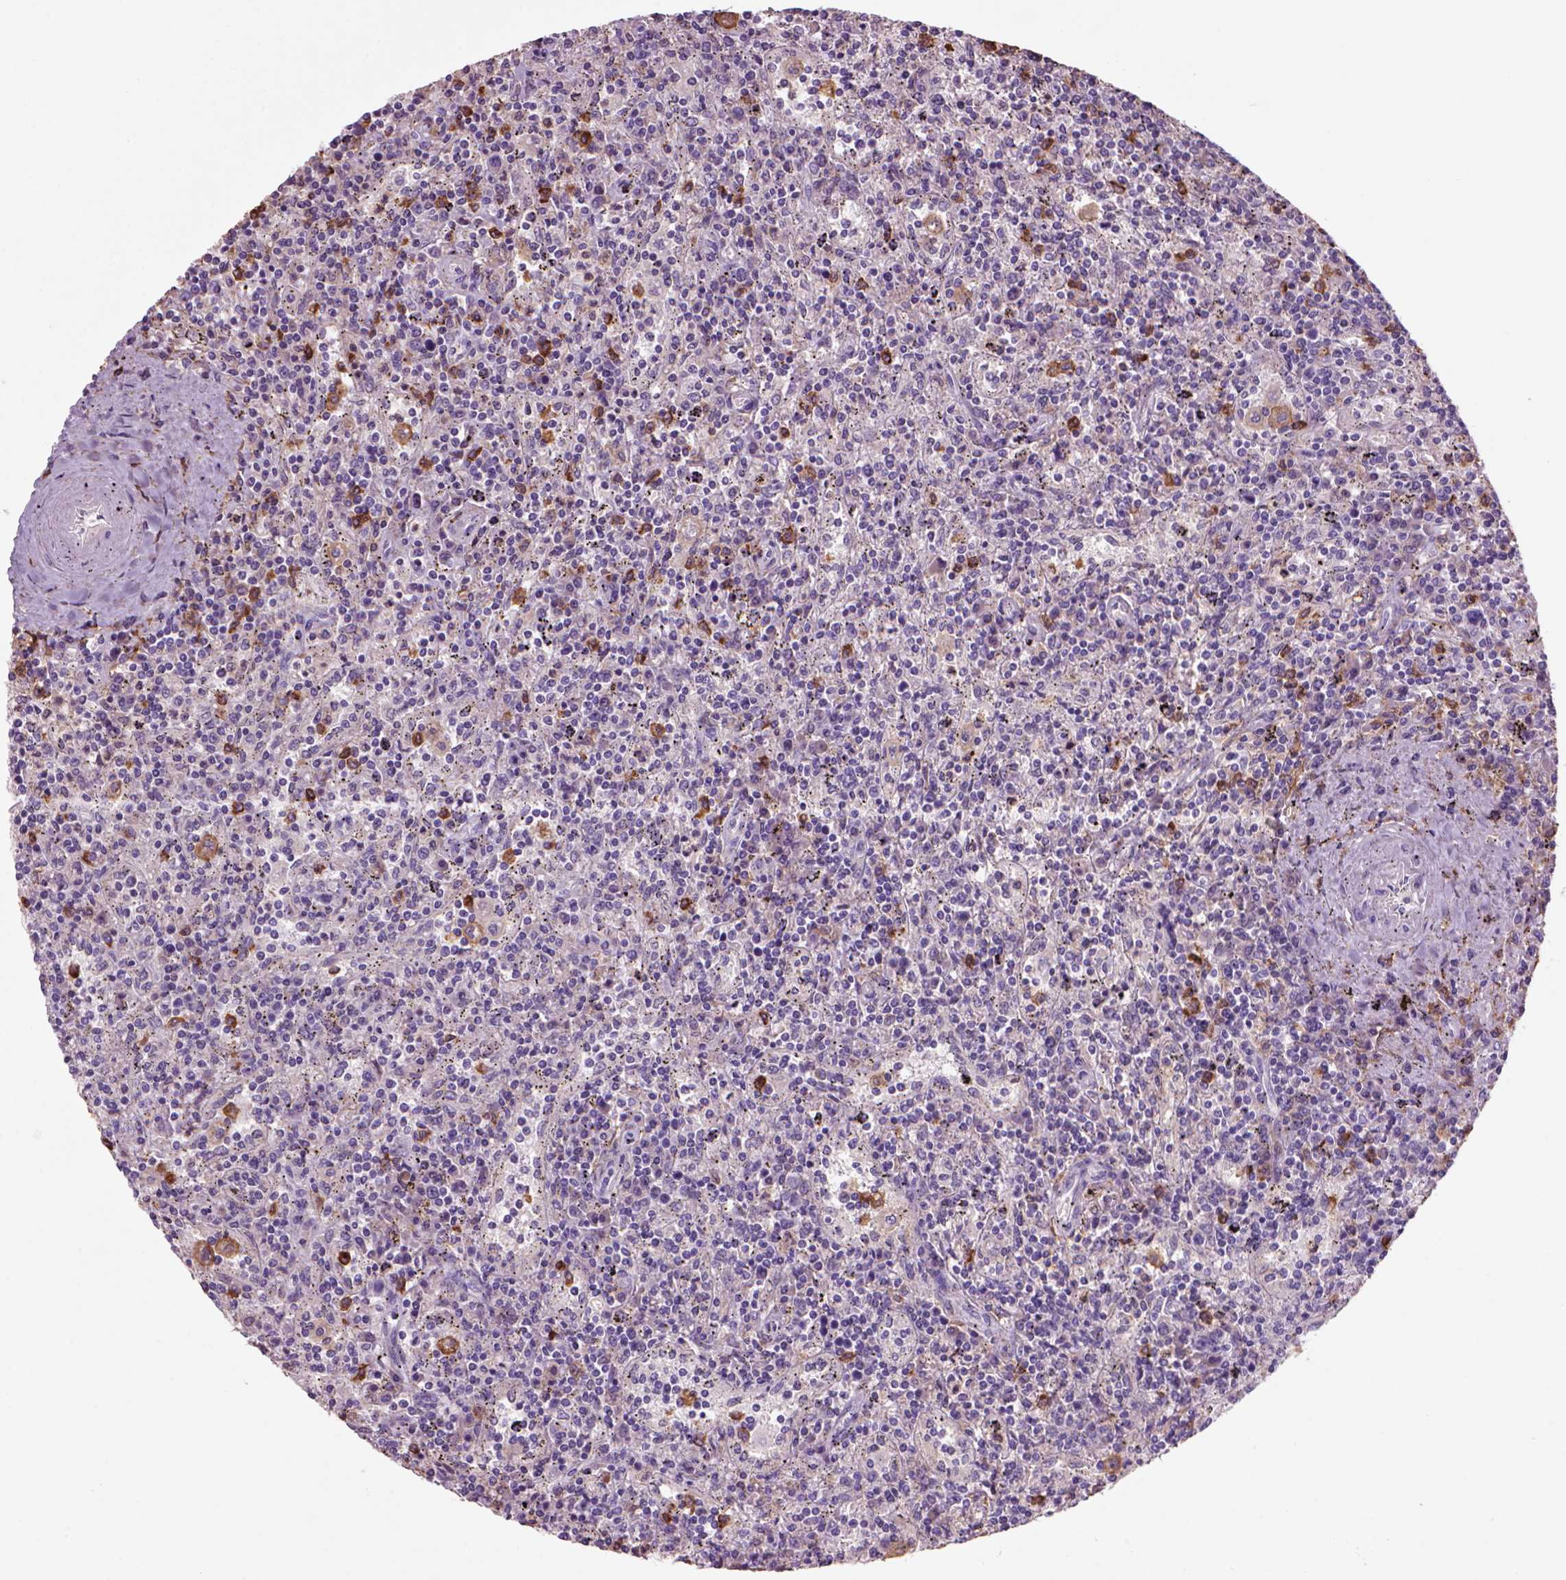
{"staining": {"intensity": "negative", "quantity": "none", "location": "none"}, "tissue": "lymphoma", "cell_type": "Tumor cells", "image_type": "cancer", "snomed": [{"axis": "morphology", "description": "Malignant lymphoma, non-Hodgkin's type, Low grade"}, {"axis": "topography", "description": "Spleen"}], "caption": "This micrograph is of lymphoma stained with immunohistochemistry (IHC) to label a protein in brown with the nuclei are counter-stained blue. There is no staining in tumor cells.", "gene": "CD14", "patient": {"sex": "male", "age": 62}}